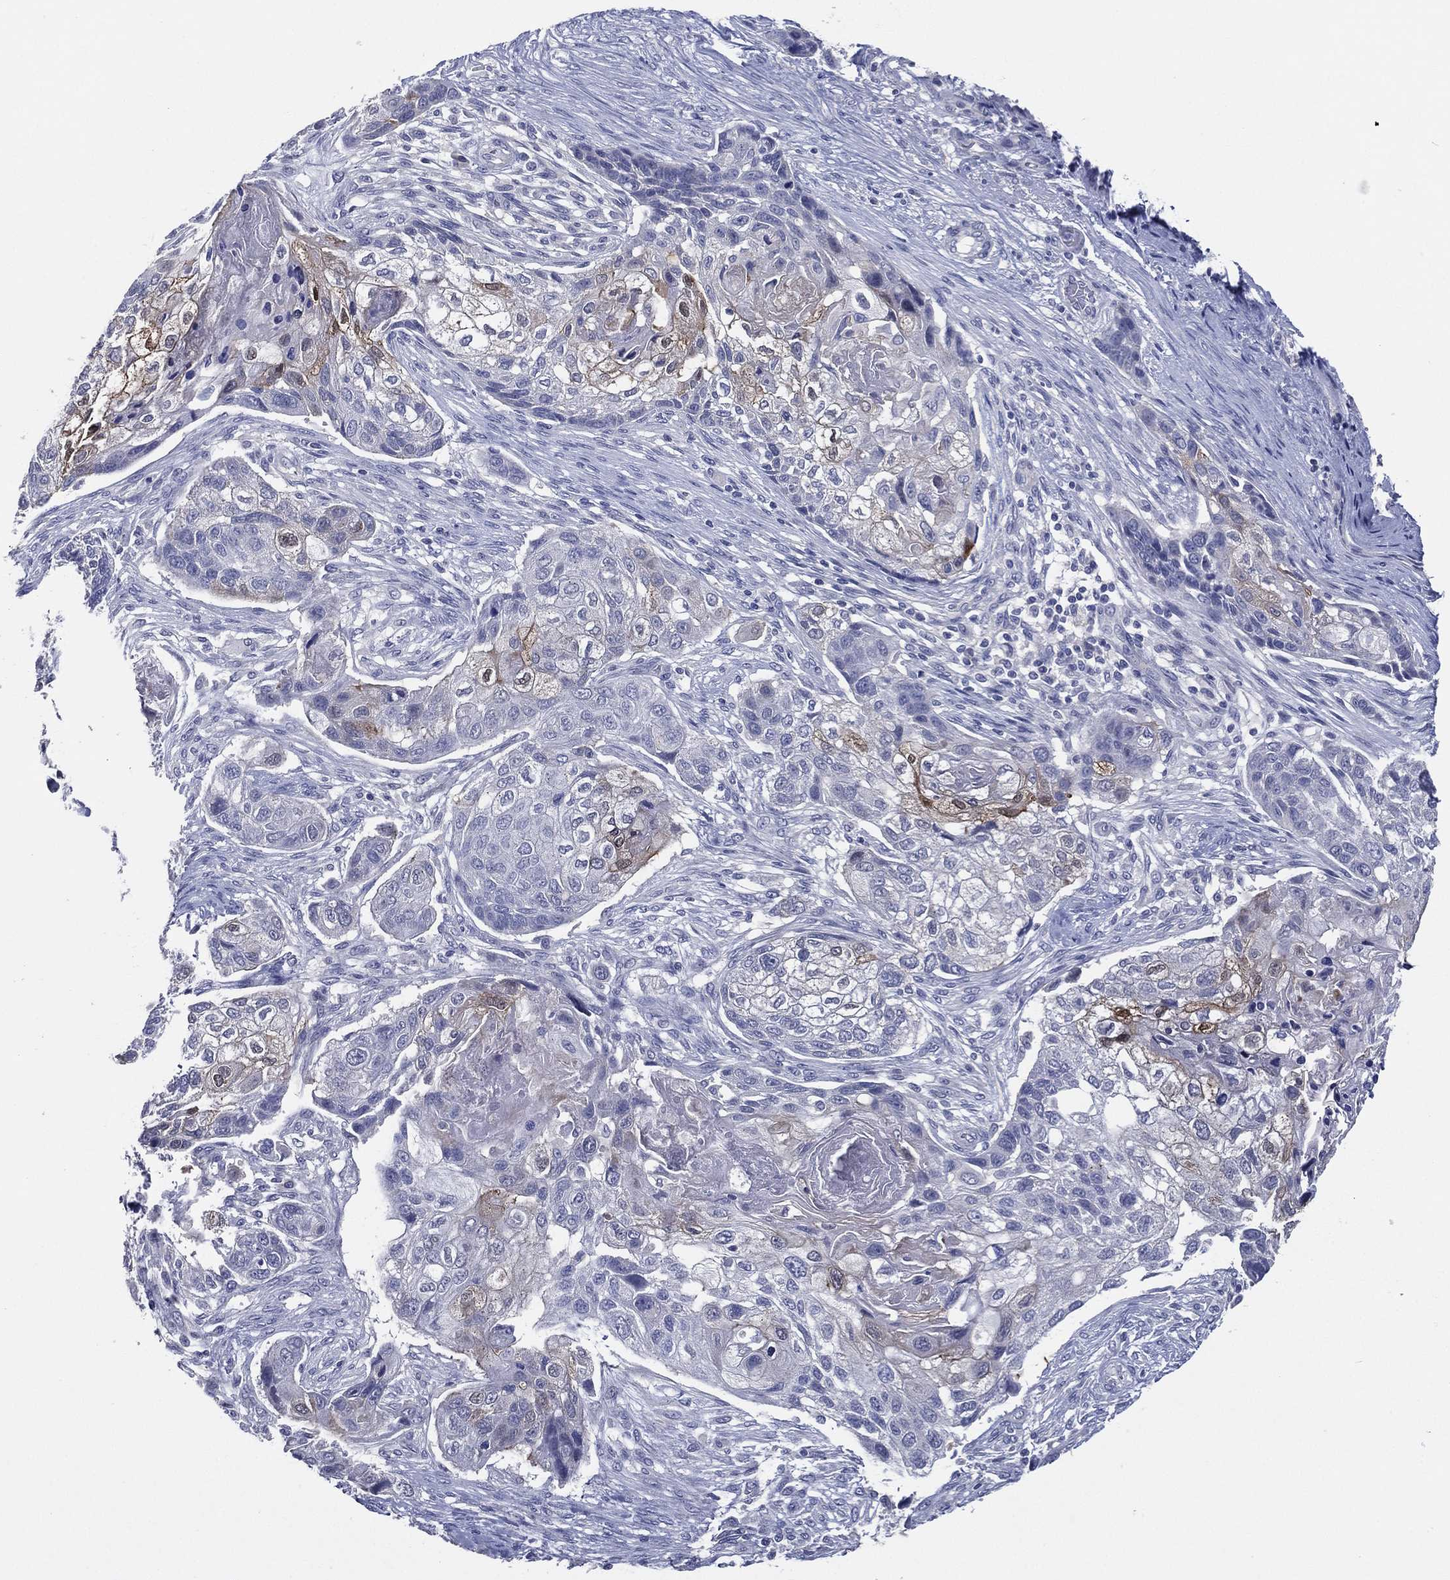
{"staining": {"intensity": "moderate", "quantity": "<25%", "location": "cytoplasmic/membranous"}, "tissue": "lung cancer", "cell_type": "Tumor cells", "image_type": "cancer", "snomed": [{"axis": "morphology", "description": "Normal tissue, NOS"}, {"axis": "morphology", "description": "Squamous cell carcinoma, NOS"}, {"axis": "topography", "description": "Bronchus"}, {"axis": "topography", "description": "Lung"}], "caption": "A photomicrograph of squamous cell carcinoma (lung) stained for a protein demonstrates moderate cytoplasmic/membranous brown staining in tumor cells.", "gene": "SLC13A4", "patient": {"sex": "male", "age": 69}}